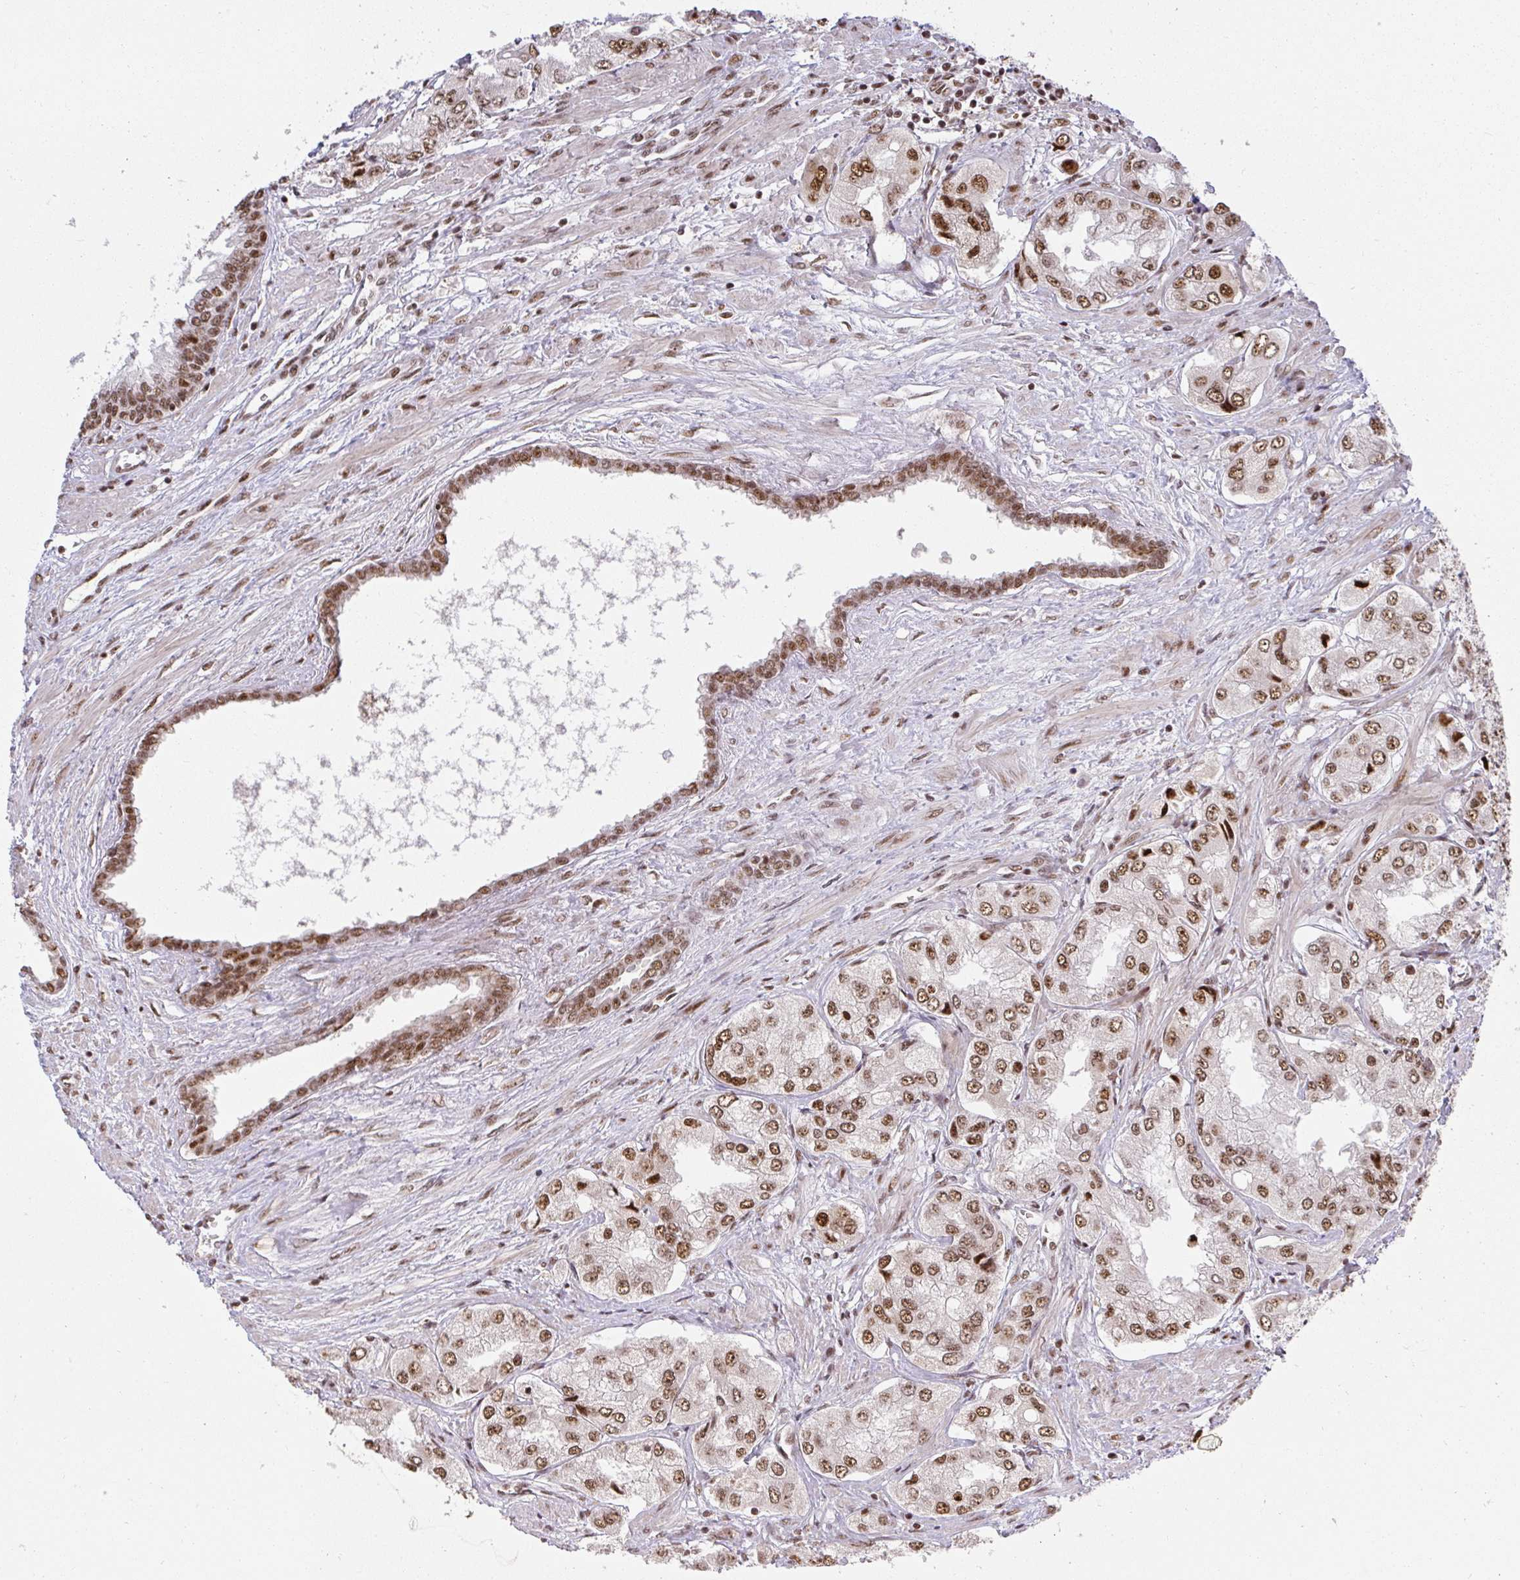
{"staining": {"intensity": "moderate", "quantity": ">75%", "location": "nuclear"}, "tissue": "prostate cancer", "cell_type": "Tumor cells", "image_type": "cancer", "snomed": [{"axis": "morphology", "description": "Adenocarcinoma, Low grade"}, {"axis": "topography", "description": "Prostate"}], "caption": "Prostate cancer stained with immunohistochemistry (IHC) exhibits moderate nuclear staining in approximately >75% of tumor cells. Using DAB (brown) and hematoxylin (blue) stains, captured at high magnification using brightfield microscopy.", "gene": "U2AF1", "patient": {"sex": "male", "age": 69}}